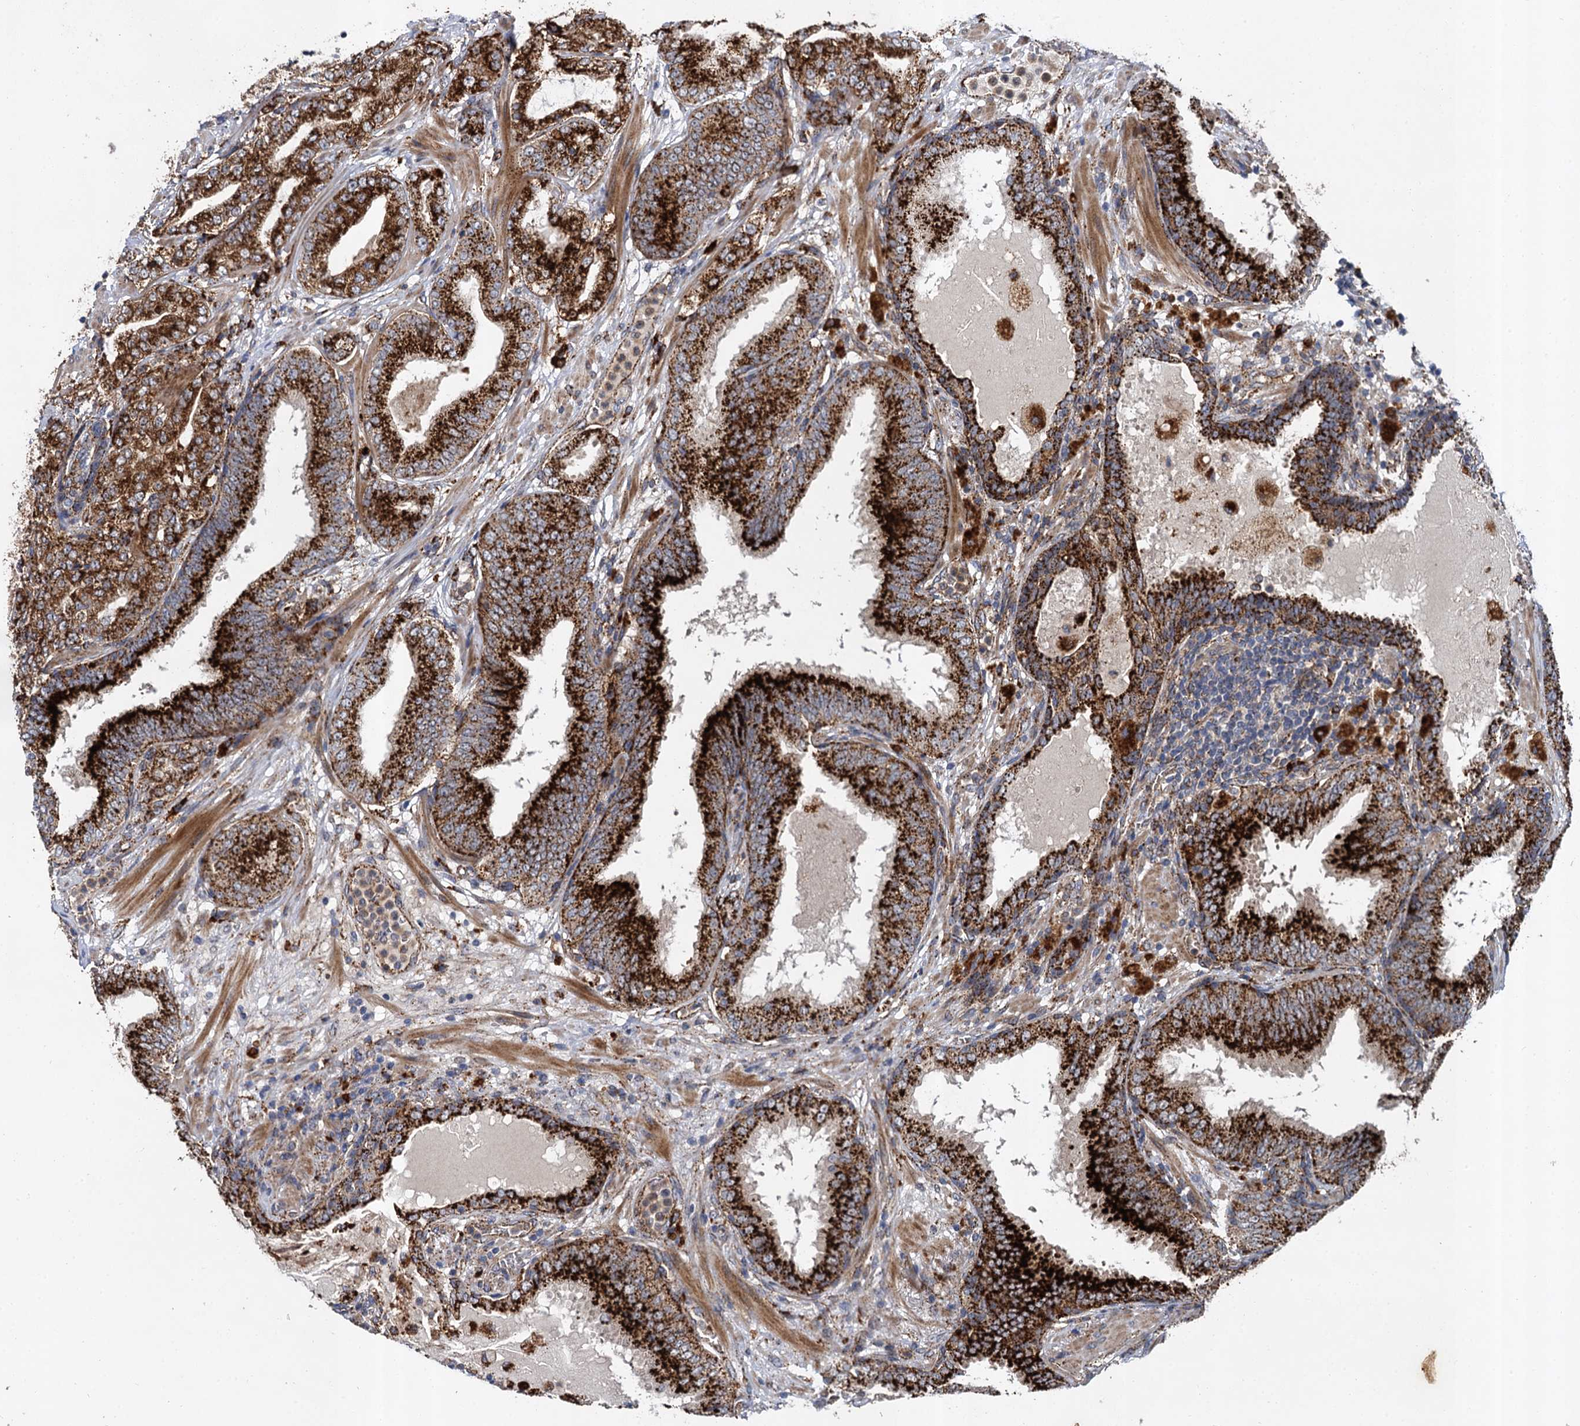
{"staining": {"intensity": "strong", "quantity": ">75%", "location": "cytoplasmic/membranous"}, "tissue": "prostate cancer", "cell_type": "Tumor cells", "image_type": "cancer", "snomed": [{"axis": "morphology", "description": "Adenocarcinoma, High grade"}, {"axis": "topography", "description": "Prostate"}], "caption": "Immunohistochemistry (IHC) of human adenocarcinoma (high-grade) (prostate) displays high levels of strong cytoplasmic/membranous positivity in approximately >75% of tumor cells.", "gene": "GBA1", "patient": {"sex": "male", "age": 64}}